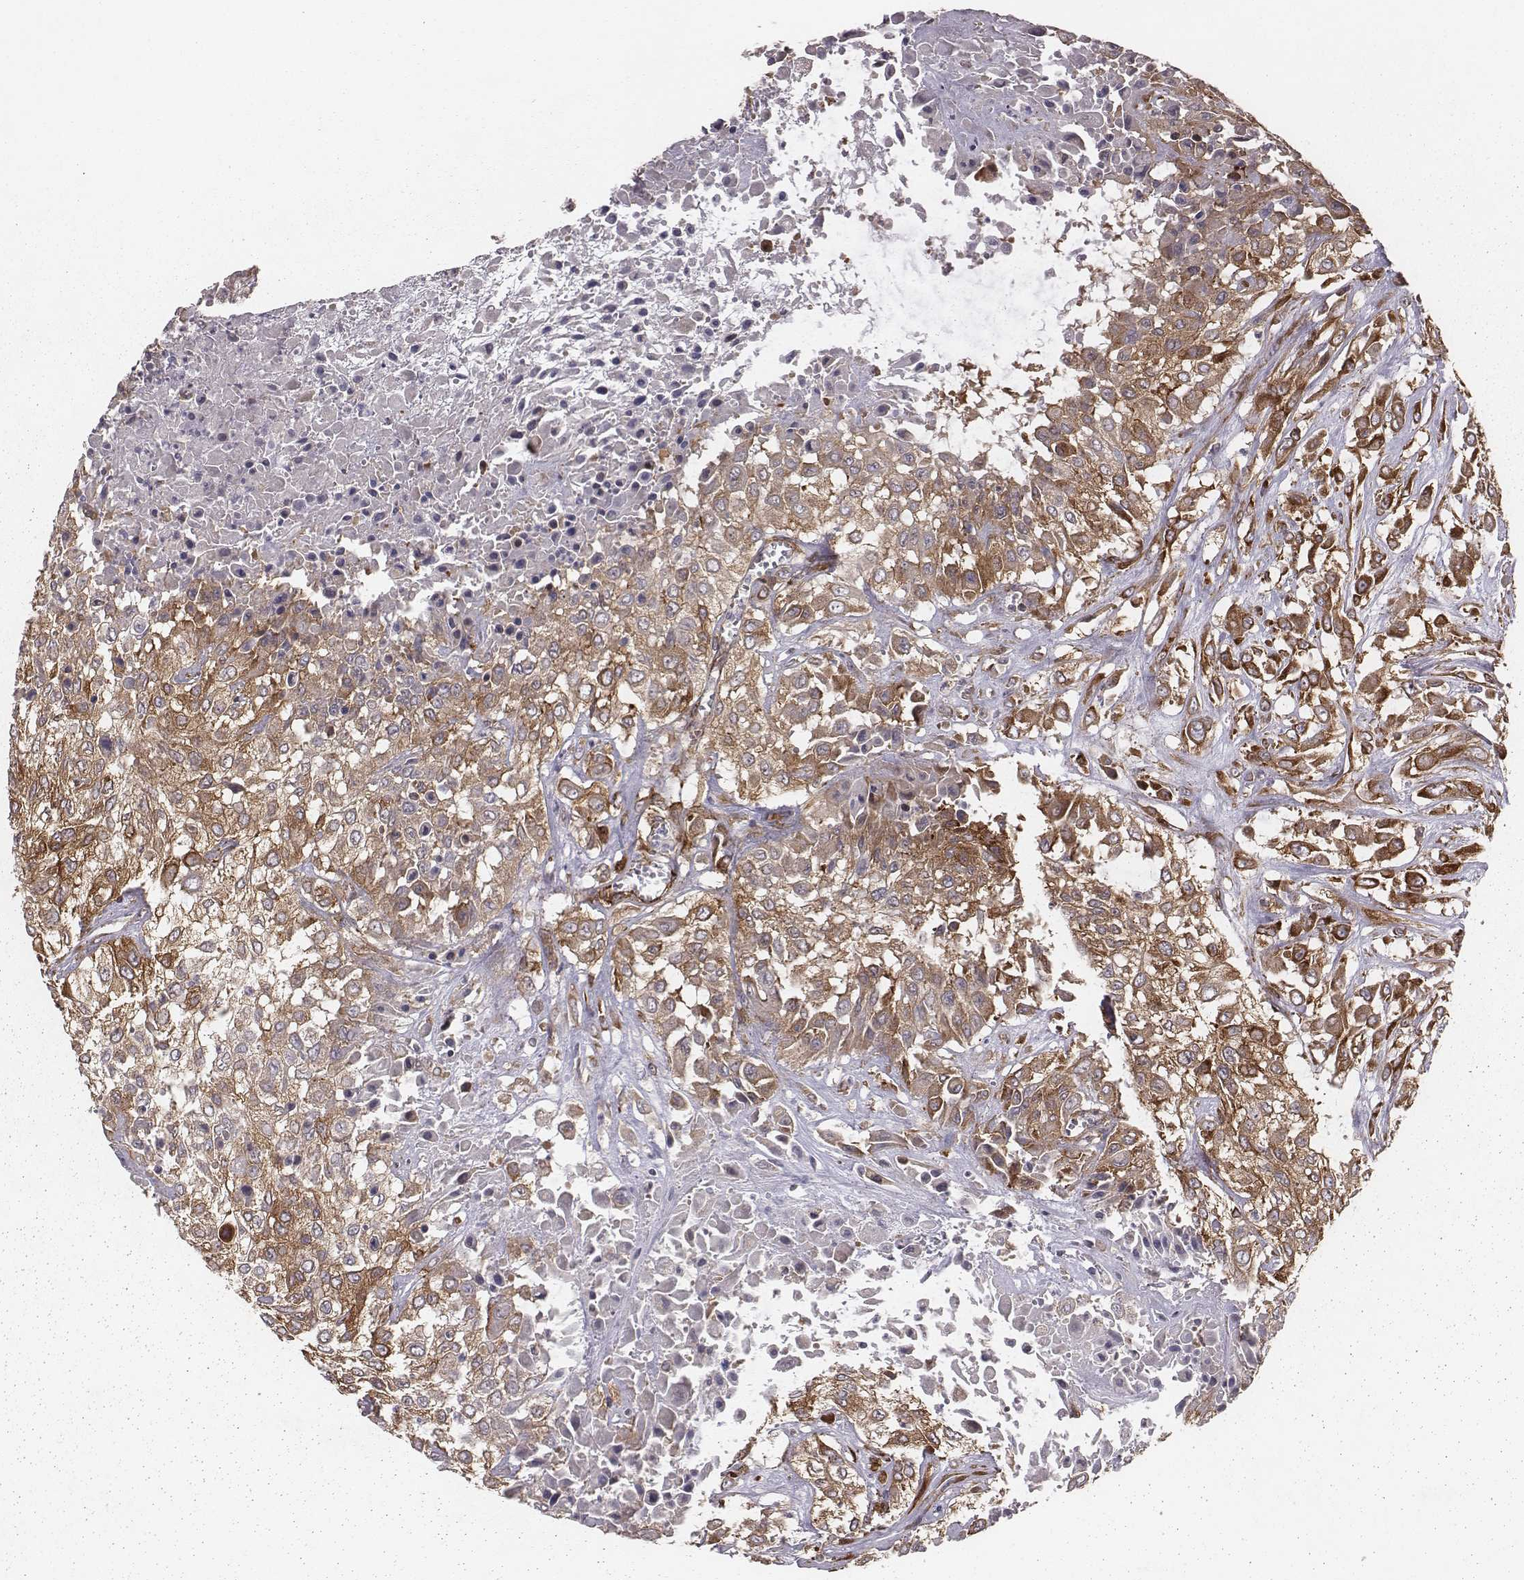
{"staining": {"intensity": "strong", "quantity": ">75%", "location": "cytoplasmic/membranous"}, "tissue": "urothelial cancer", "cell_type": "Tumor cells", "image_type": "cancer", "snomed": [{"axis": "morphology", "description": "Urothelial carcinoma, High grade"}, {"axis": "topography", "description": "Urinary bladder"}], "caption": "Immunohistochemistry image of urothelial carcinoma (high-grade) stained for a protein (brown), which shows high levels of strong cytoplasmic/membranous staining in approximately >75% of tumor cells.", "gene": "TXLNA", "patient": {"sex": "male", "age": 57}}